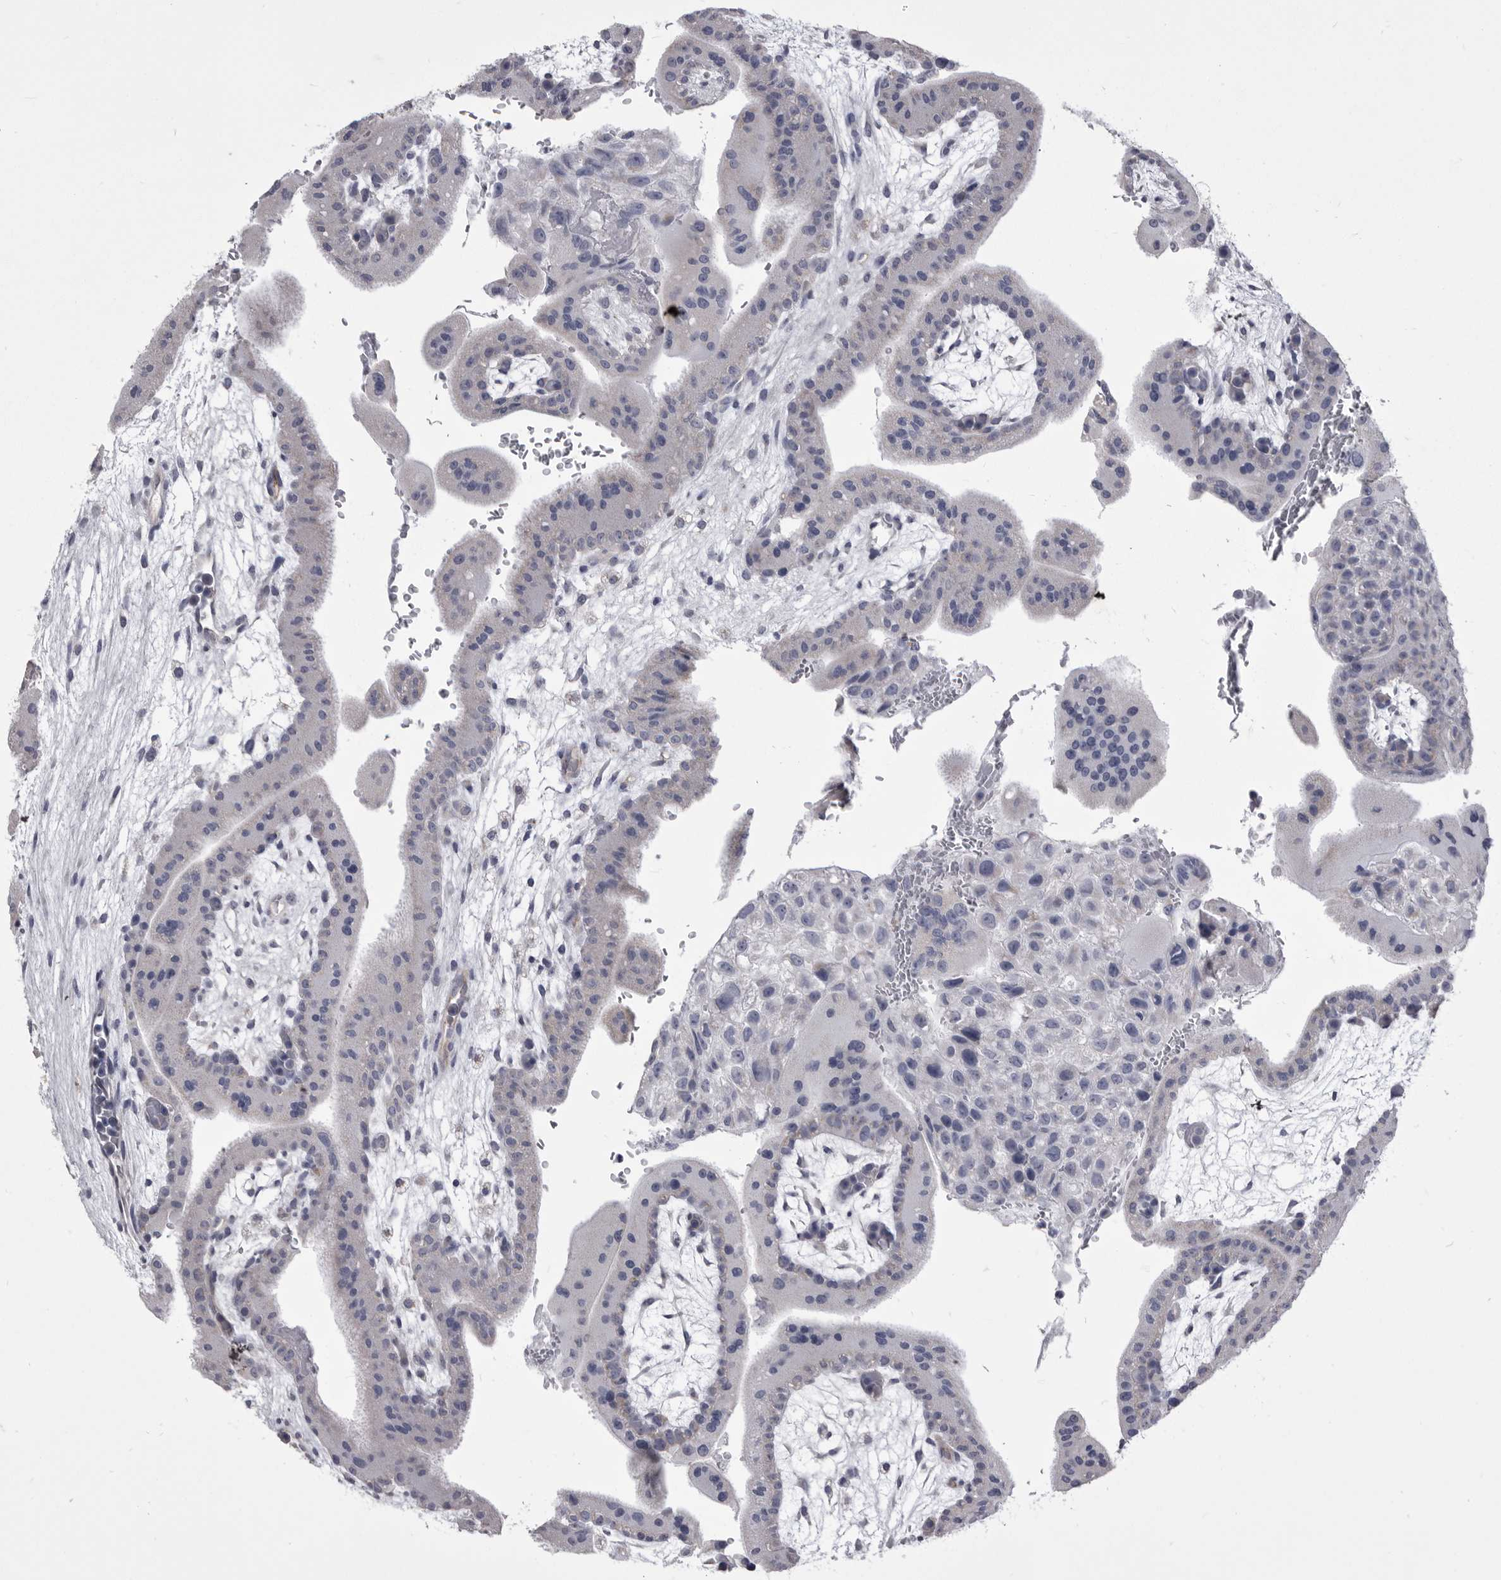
{"staining": {"intensity": "negative", "quantity": "none", "location": "none"}, "tissue": "placenta", "cell_type": "Decidual cells", "image_type": "normal", "snomed": [{"axis": "morphology", "description": "Normal tissue, NOS"}, {"axis": "topography", "description": "Placenta"}], "caption": "Immunohistochemistry (IHC) of benign human placenta exhibits no staining in decidual cells.", "gene": "OPLAH", "patient": {"sex": "female", "age": 35}}